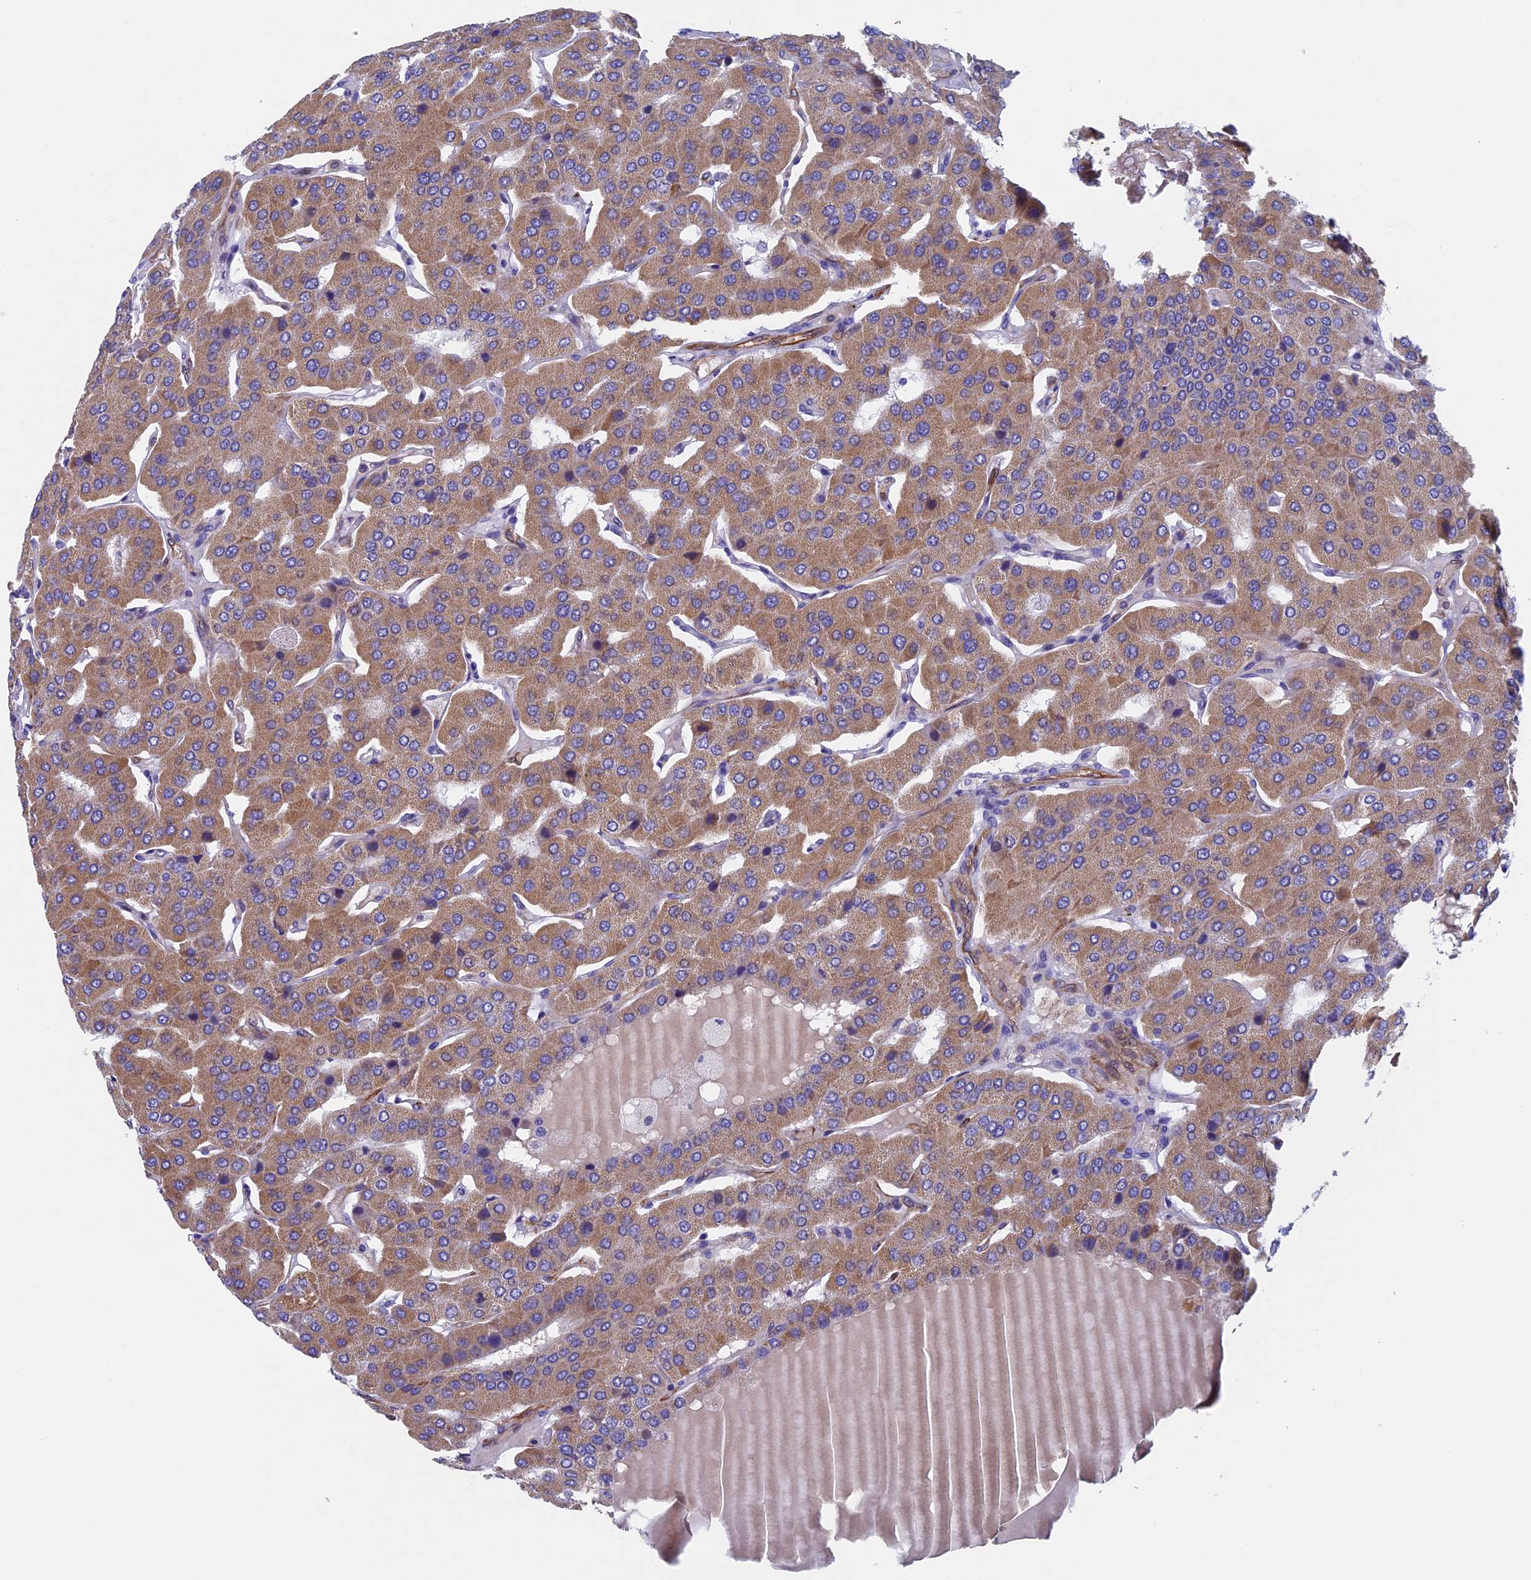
{"staining": {"intensity": "moderate", "quantity": ">75%", "location": "cytoplasmic/membranous"}, "tissue": "parathyroid gland", "cell_type": "Glandular cells", "image_type": "normal", "snomed": [{"axis": "morphology", "description": "Normal tissue, NOS"}, {"axis": "morphology", "description": "Adenoma, NOS"}, {"axis": "topography", "description": "Parathyroid gland"}], "caption": "Brown immunohistochemical staining in normal human parathyroid gland exhibits moderate cytoplasmic/membranous expression in approximately >75% of glandular cells. Using DAB (brown) and hematoxylin (blue) stains, captured at high magnification using brightfield microscopy.", "gene": "INSYN1", "patient": {"sex": "female", "age": 86}}